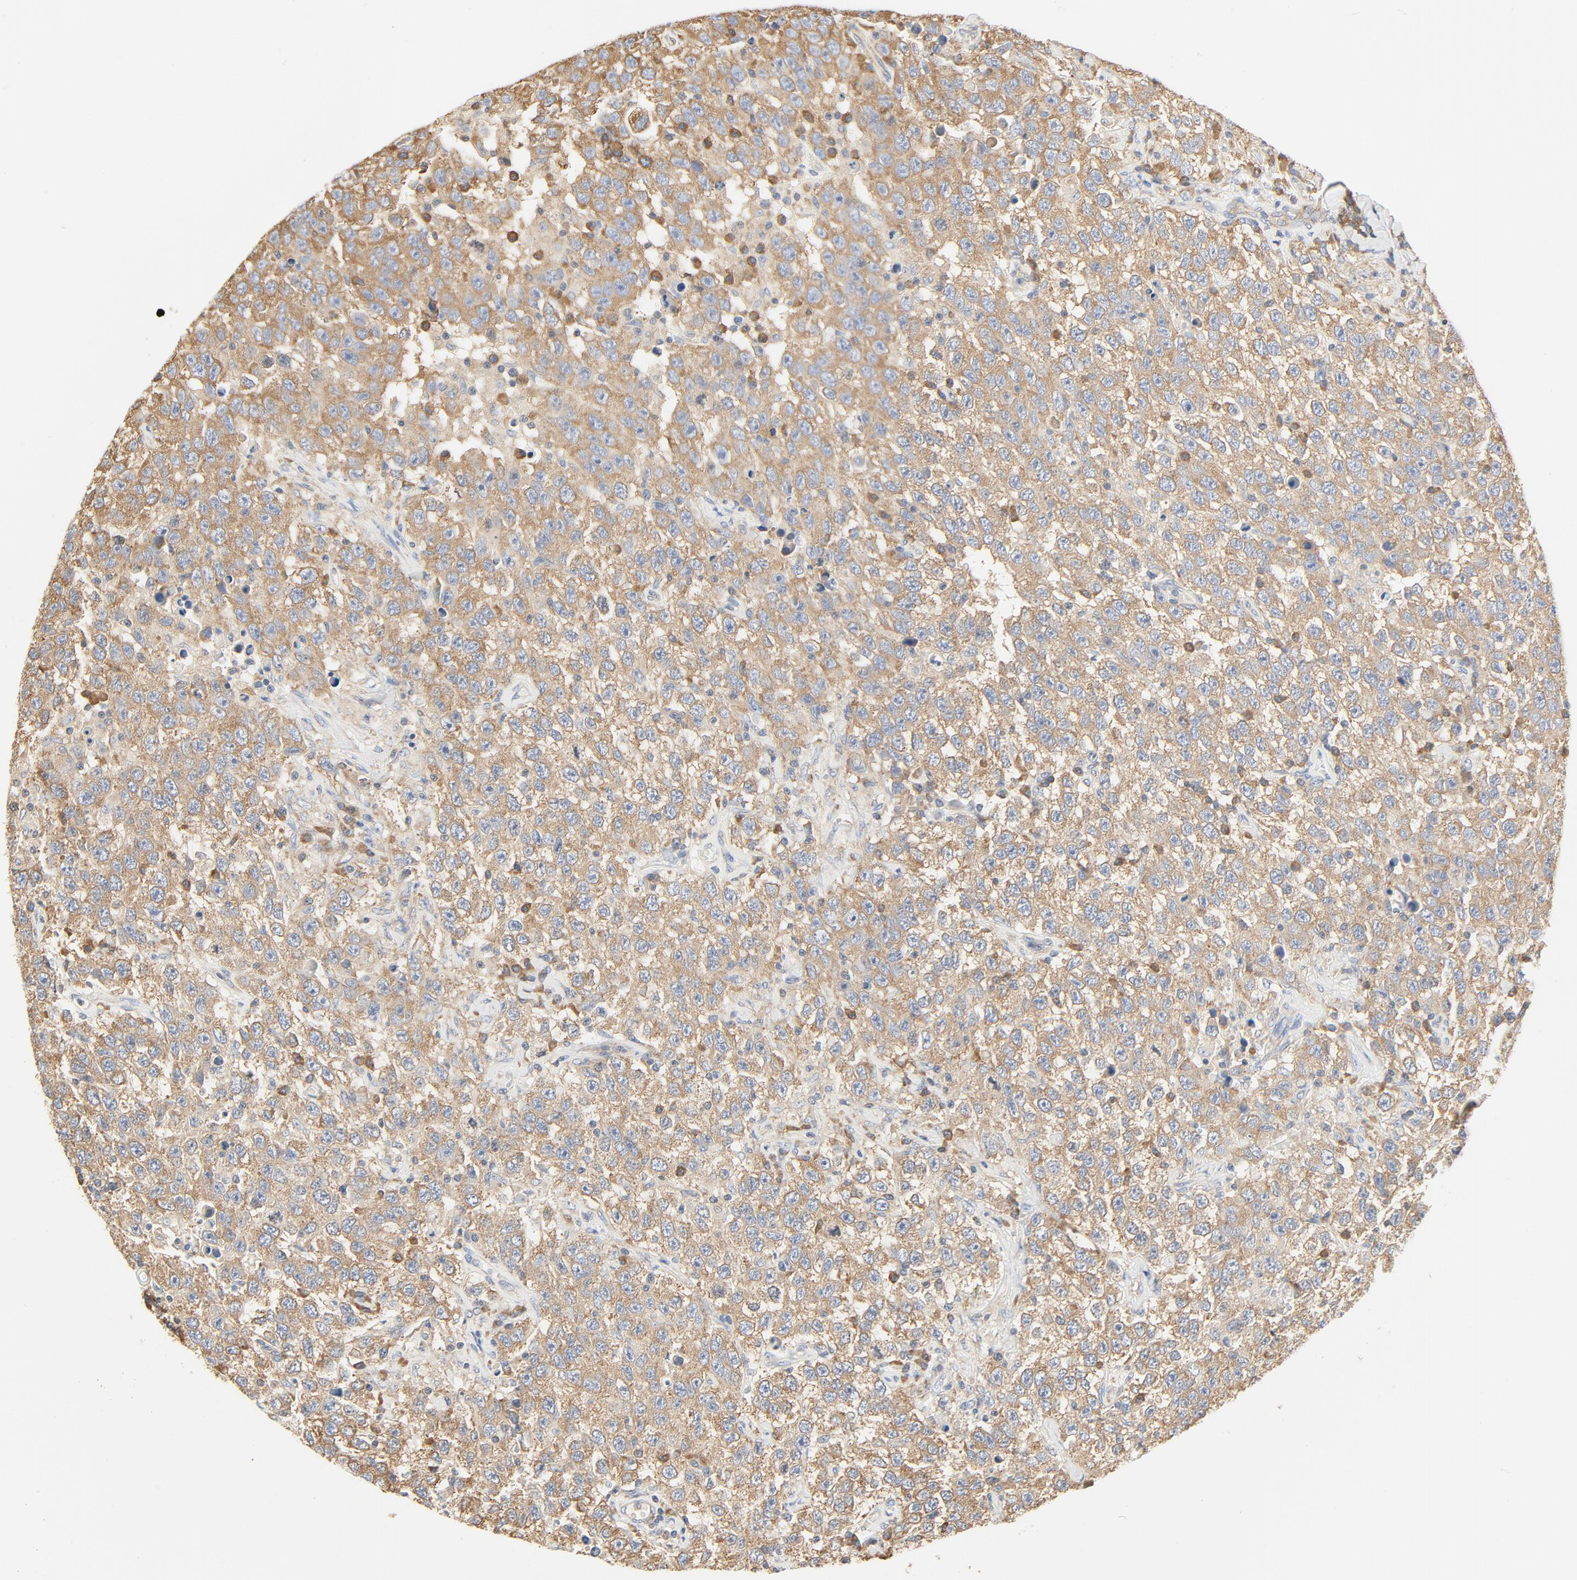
{"staining": {"intensity": "moderate", "quantity": ">75%", "location": "cytoplasmic/membranous"}, "tissue": "testis cancer", "cell_type": "Tumor cells", "image_type": "cancer", "snomed": [{"axis": "morphology", "description": "Seminoma, NOS"}, {"axis": "topography", "description": "Testis"}], "caption": "High-magnification brightfield microscopy of testis seminoma stained with DAB (brown) and counterstained with hematoxylin (blue). tumor cells exhibit moderate cytoplasmic/membranous staining is seen in about>75% of cells.", "gene": "RPS6", "patient": {"sex": "male", "age": 41}}